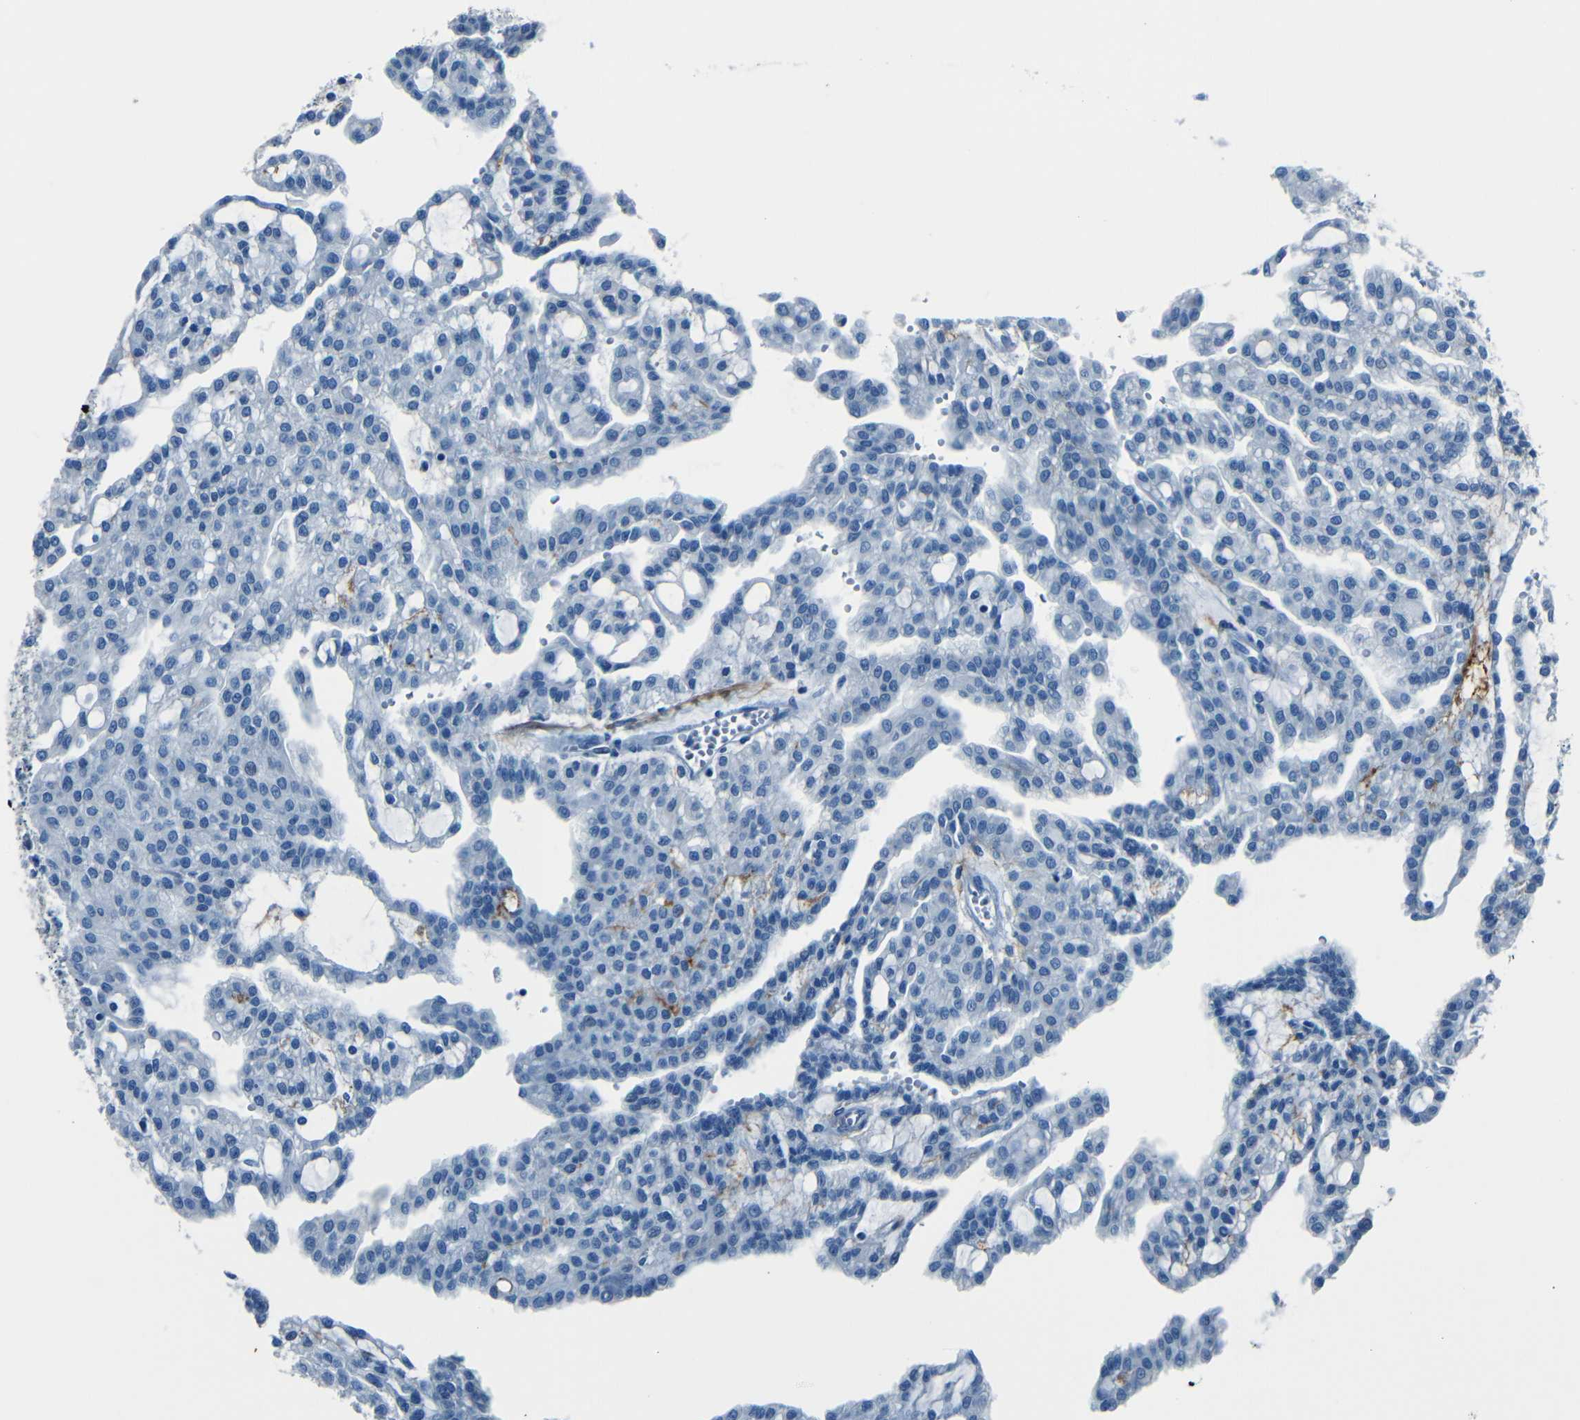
{"staining": {"intensity": "negative", "quantity": "none", "location": "none"}, "tissue": "renal cancer", "cell_type": "Tumor cells", "image_type": "cancer", "snomed": [{"axis": "morphology", "description": "Adenocarcinoma, NOS"}, {"axis": "topography", "description": "Kidney"}], "caption": "The photomicrograph shows no staining of tumor cells in renal cancer. (DAB immunohistochemistry, high magnification).", "gene": "FBN2", "patient": {"sex": "male", "age": 63}}